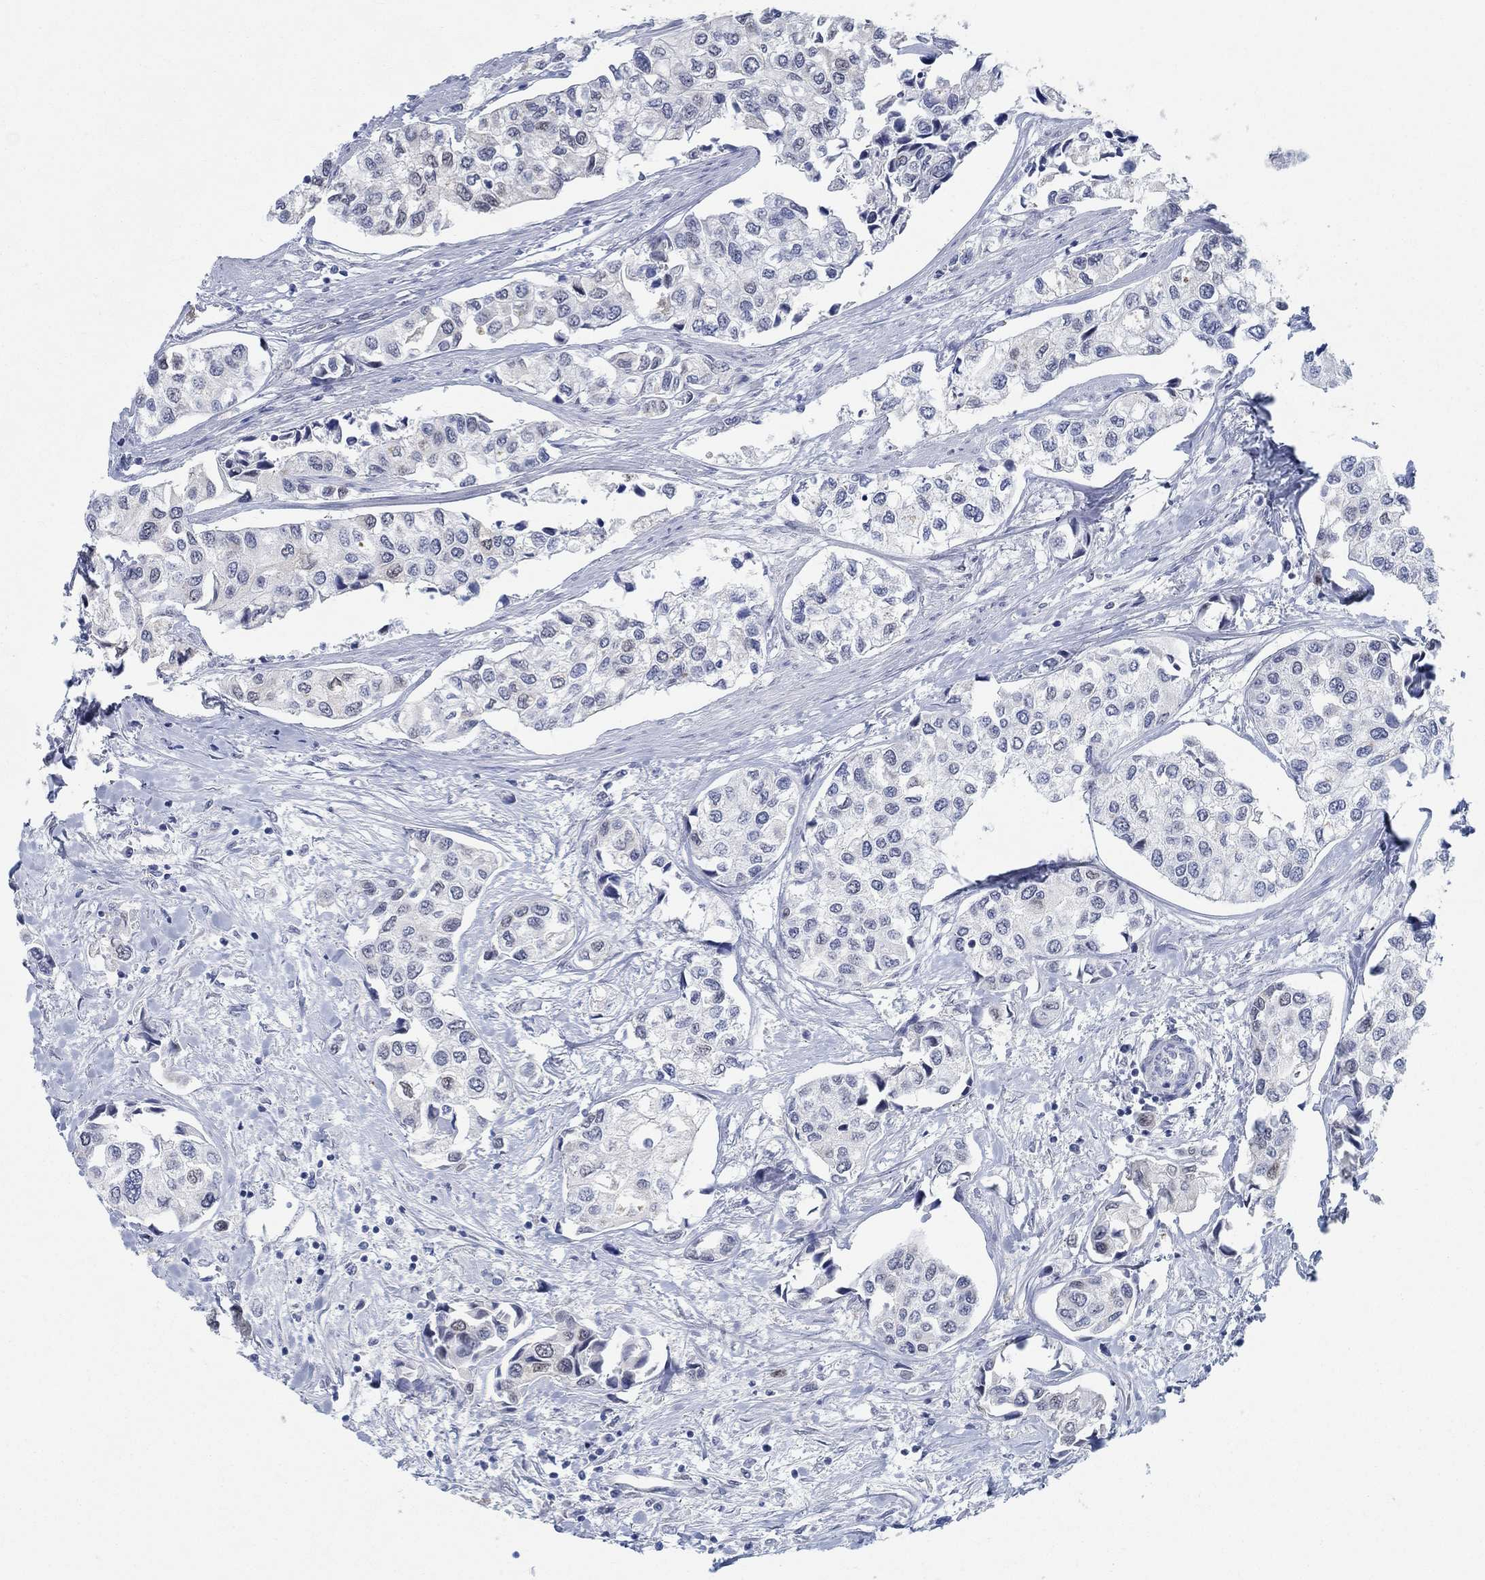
{"staining": {"intensity": "negative", "quantity": "none", "location": "none"}, "tissue": "urothelial cancer", "cell_type": "Tumor cells", "image_type": "cancer", "snomed": [{"axis": "morphology", "description": "Urothelial carcinoma, High grade"}, {"axis": "topography", "description": "Urinary bladder"}], "caption": "An immunohistochemistry (IHC) micrograph of urothelial cancer is shown. There is no staining in tumor cells of urothelial cancer.", "gene": "TEKT4", "patient": {"sex": "male", "age": 73}}